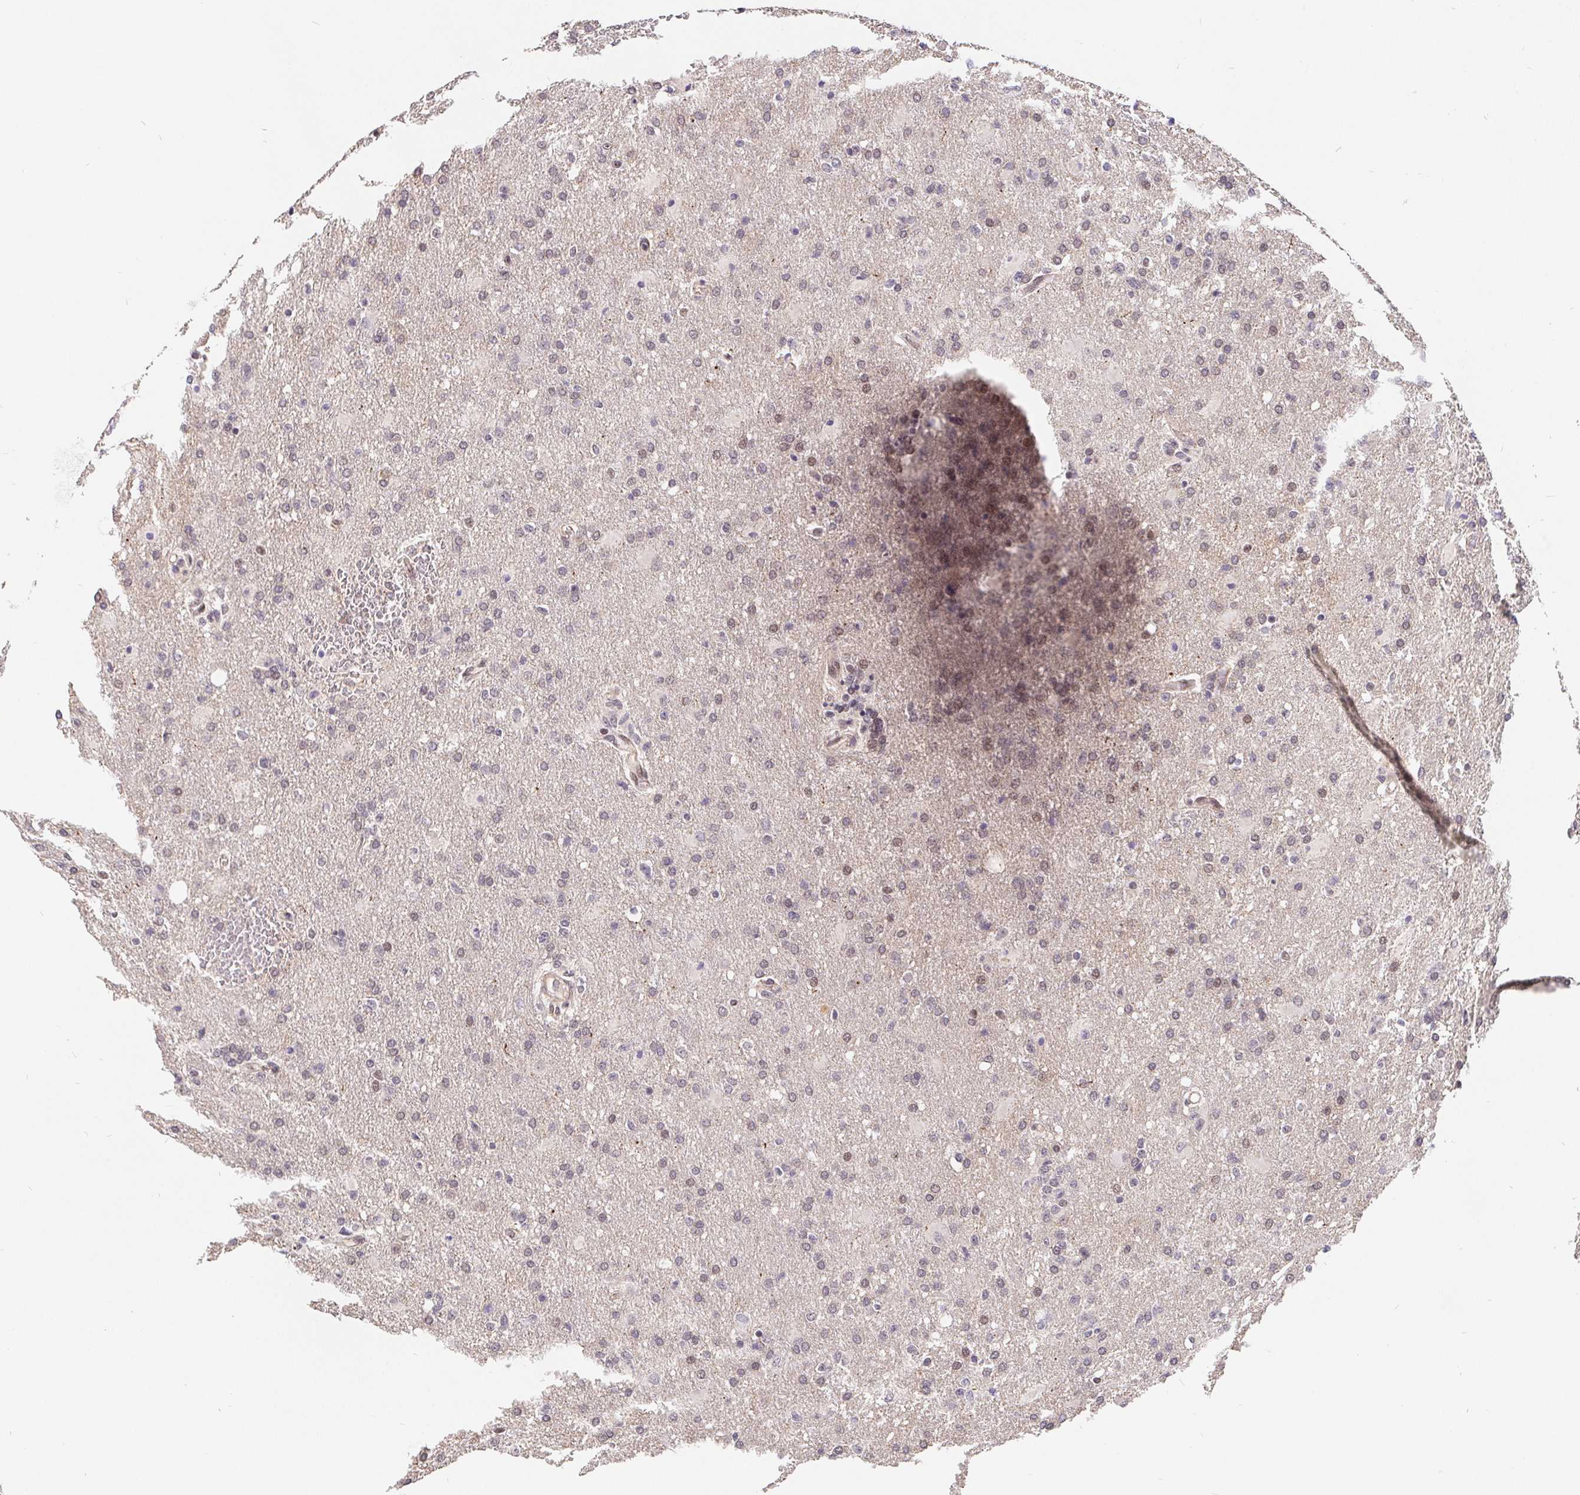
{"staining": {"intensity": "weak", "quantity": "<25%", "location": "nuclear"}, "tissue": "glioma", "cell_type": "Tumor cells", "image_type": "cancer", "snomed": [{"axis": "morphology", "description": "Glioma, malignant, High grade"}, {"axis": "topography", "description": "Brain"}], "caption": "Image shows no significant protein staining in tumor cells of glioma.", "gene": "POU2F1", "patient": {"sex": "male", "age": 68}}